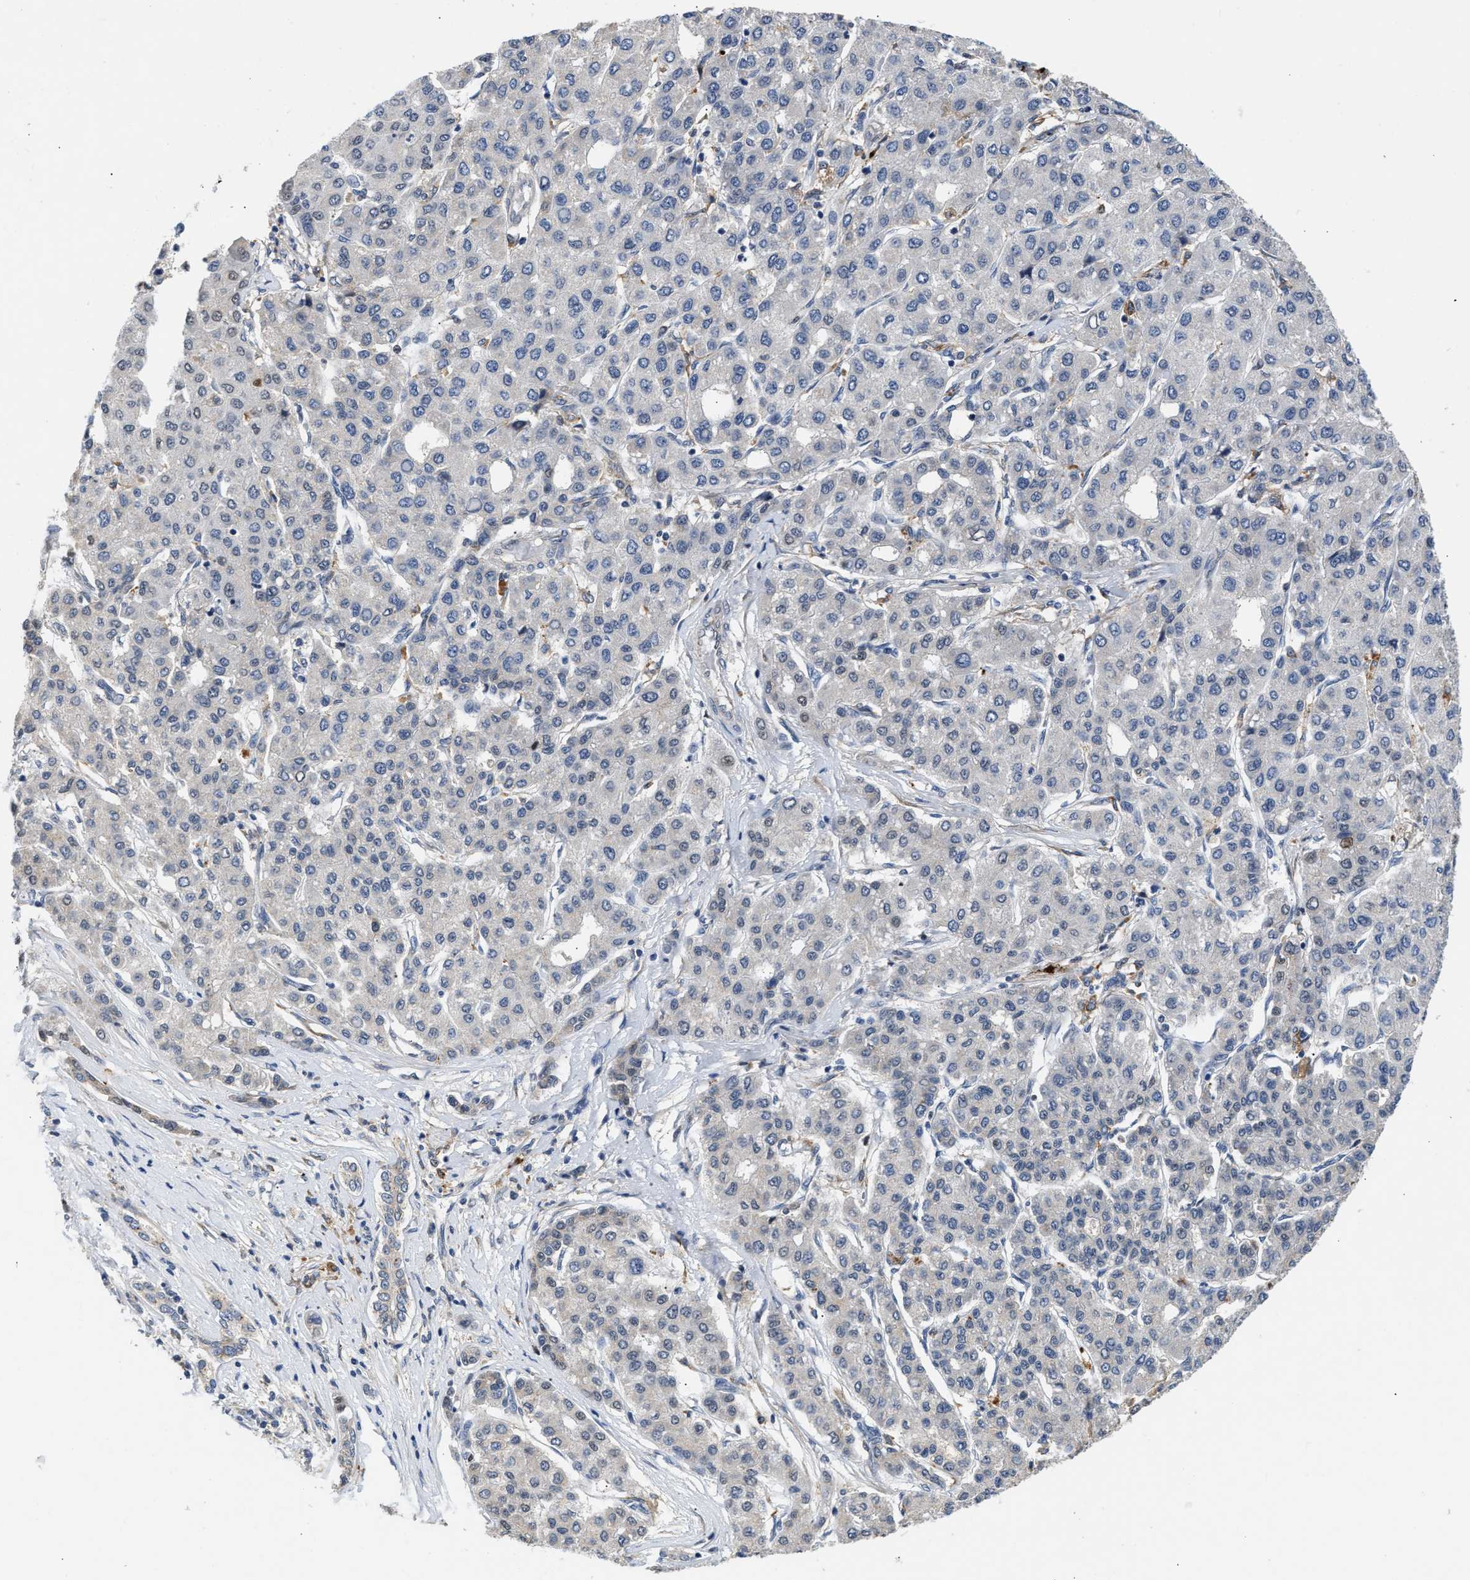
{"staining": {"intensity": "negative", "quantity": "none", "location": "none"}, "tissue": "liver cancer", "cell_type": "Tumor cells", "image_type": "cancer", "snomed": [{"axis": "morphology", "description": "Carcinoma, Hepatocellular, NOS"}, {"axis": "topography", "description": "Liver"}], "caption": "Immunohistochemistry (IHC) image of human liver hepatocellular carcinoma stained for a protein (brown), which shows no expression in tumor cells. The staining was performed using DAB (3,3'-diaminobenzidine) to visualize the protein expression in brown, while the nuclei were stained in blue with hematoxylin (Magnification: 20x).", "gene": "PPM1L", "patient": {"sex": "male", "age": 65}}